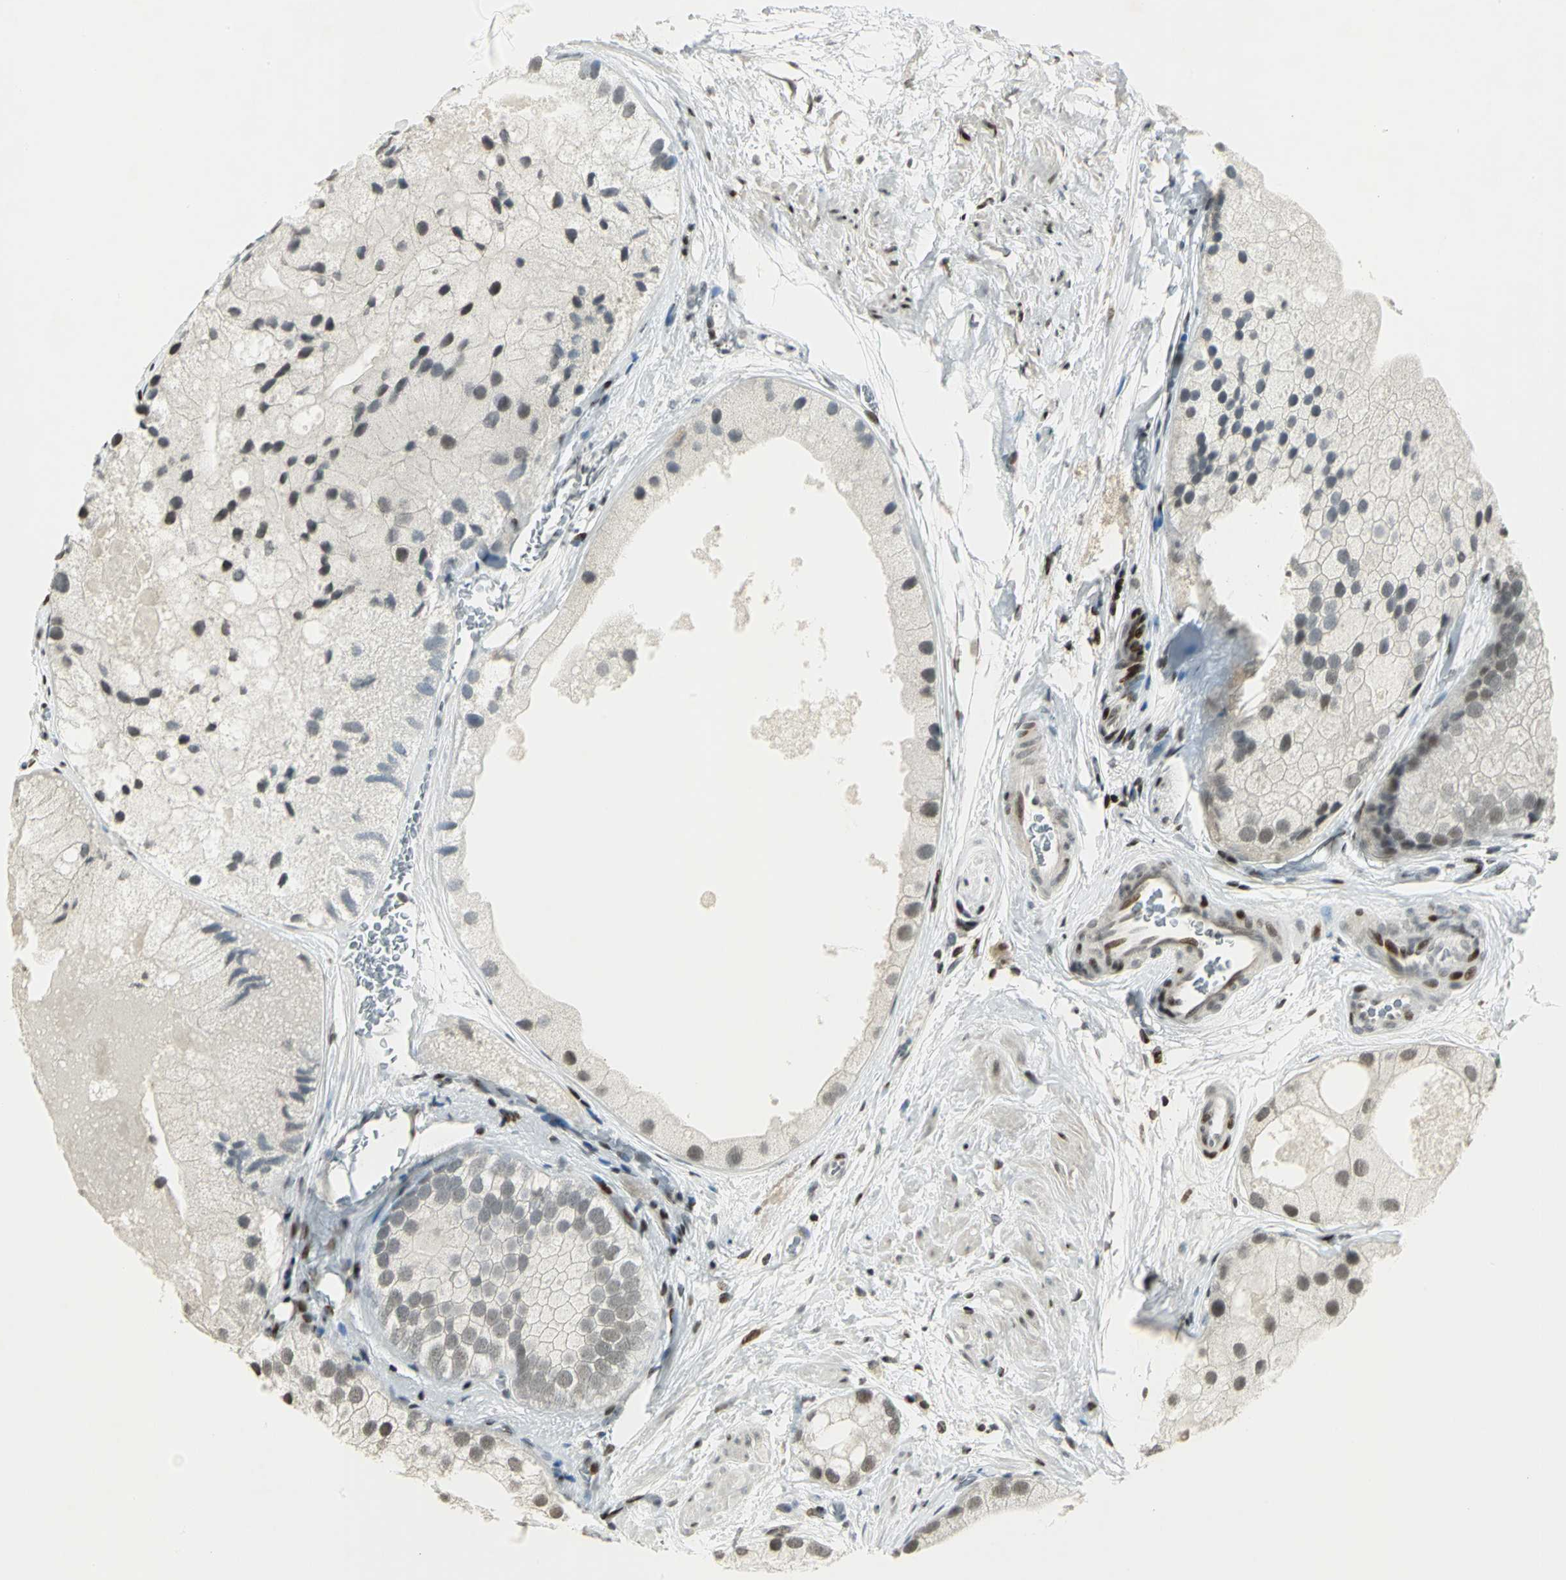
{"staining": {"intensity": "weak", "quantity": "<25%", "location": "nuclear"}, "tissue": "prostate cancer", "cell_type": "Tumor cells", "image_type": "cancer", "snomed": [{"axis": "morphology", "description": "Adenocarcinoma, Low grade"}, {"axis": "topography", "description": "Prostate"}], "caption": "Tumor cells are negative for brown protein staining in adenocarcinoma (low-grade) (prostate).", "gene": "KDM1A", "patient": {"sex": "male", "age": 69}}